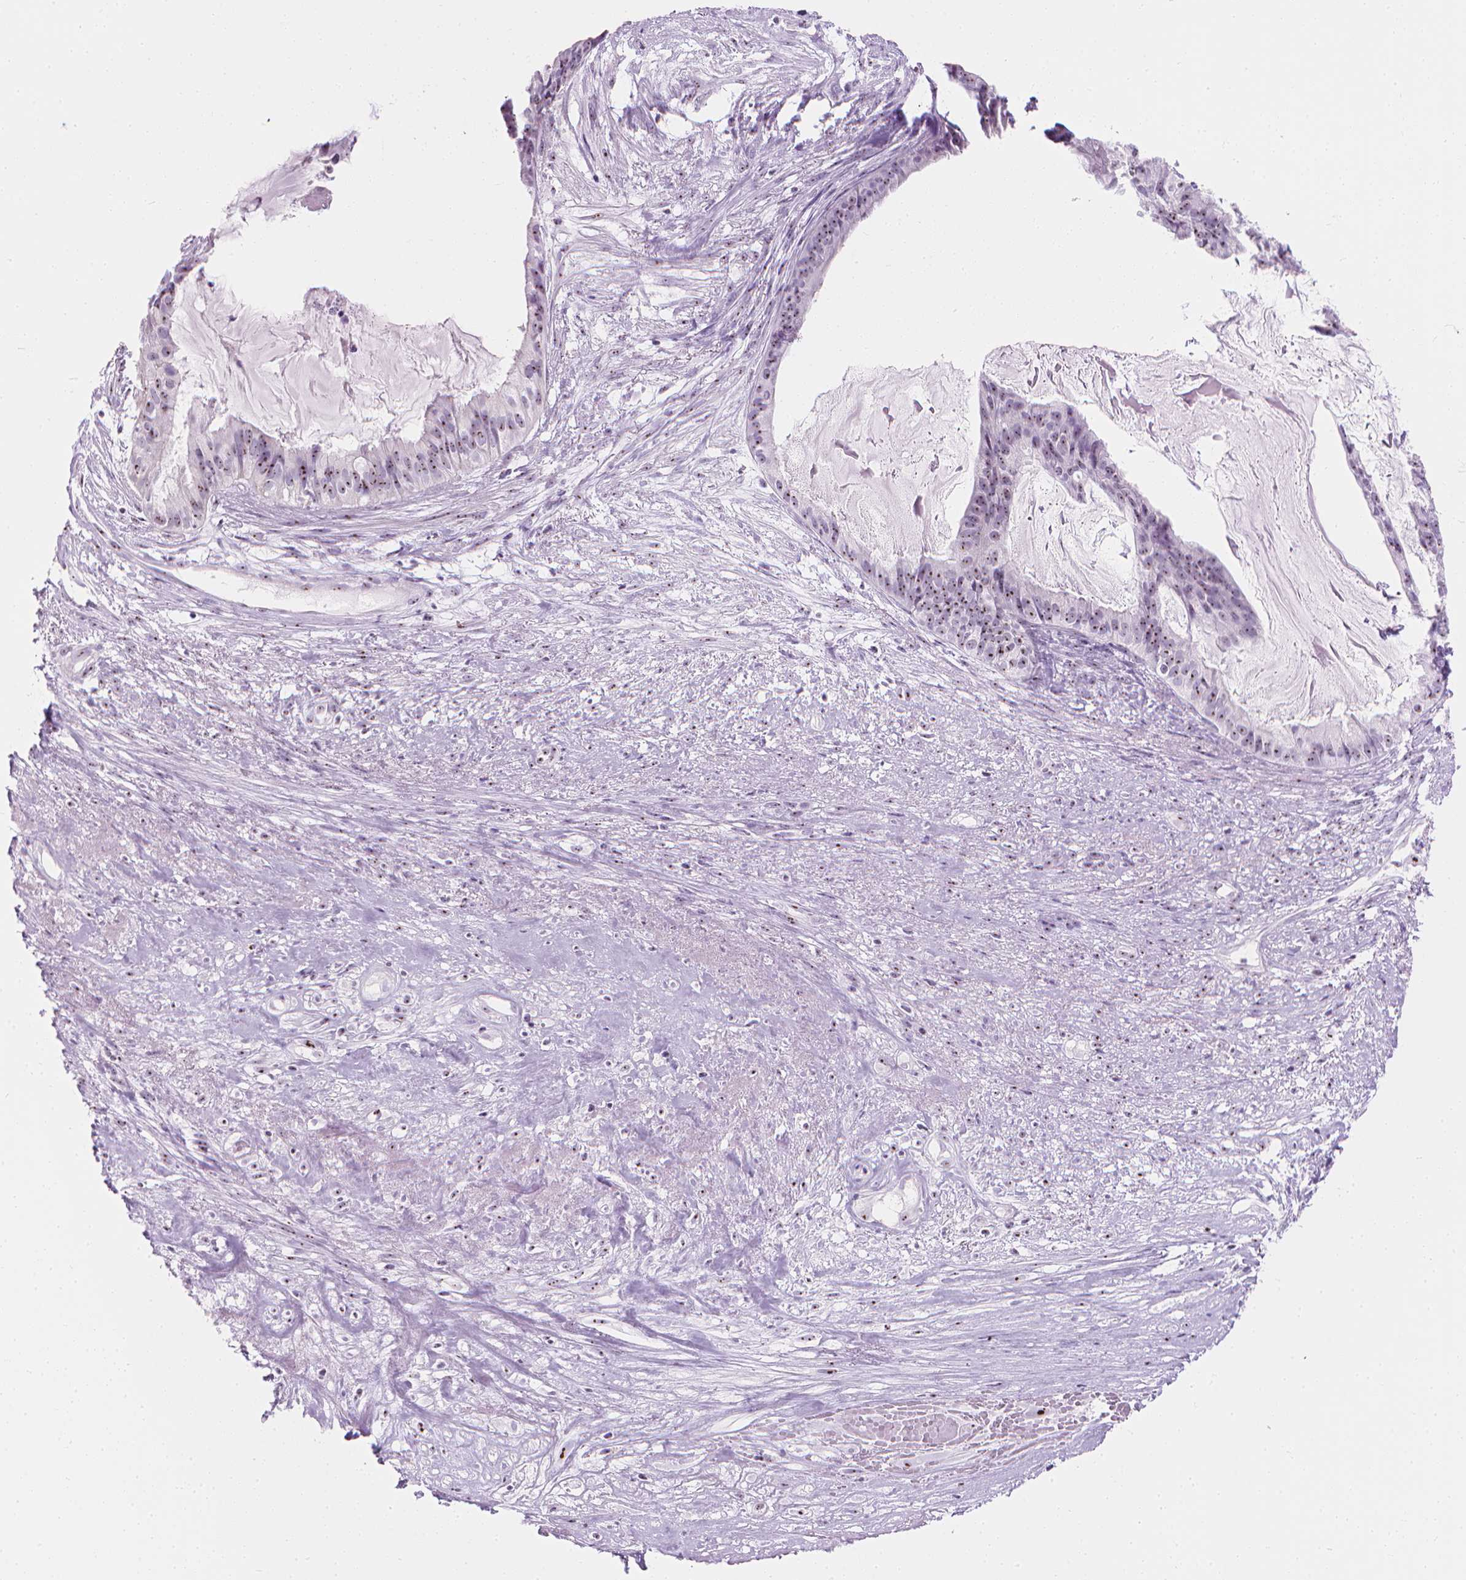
{"staining": {"intensity": "moderate", "quantity": "<25%", "location": "nuclear"}, "tissue": "endometrial cancer", "cell_type": "Tumor cells", "image_type": "cancer", "snomed": [{"axis": "morphology", "description": "Adenocarcinoma, NOS"}, {"axis": "topography", "description": "Endometrium"}], "caption": "A histopathology image of endometrial cancer stained for a protein shows moderate nuclear brown staining in tumor cells.", "gene": "NOL7", "patient": {"sex": "female", "age": 86}}